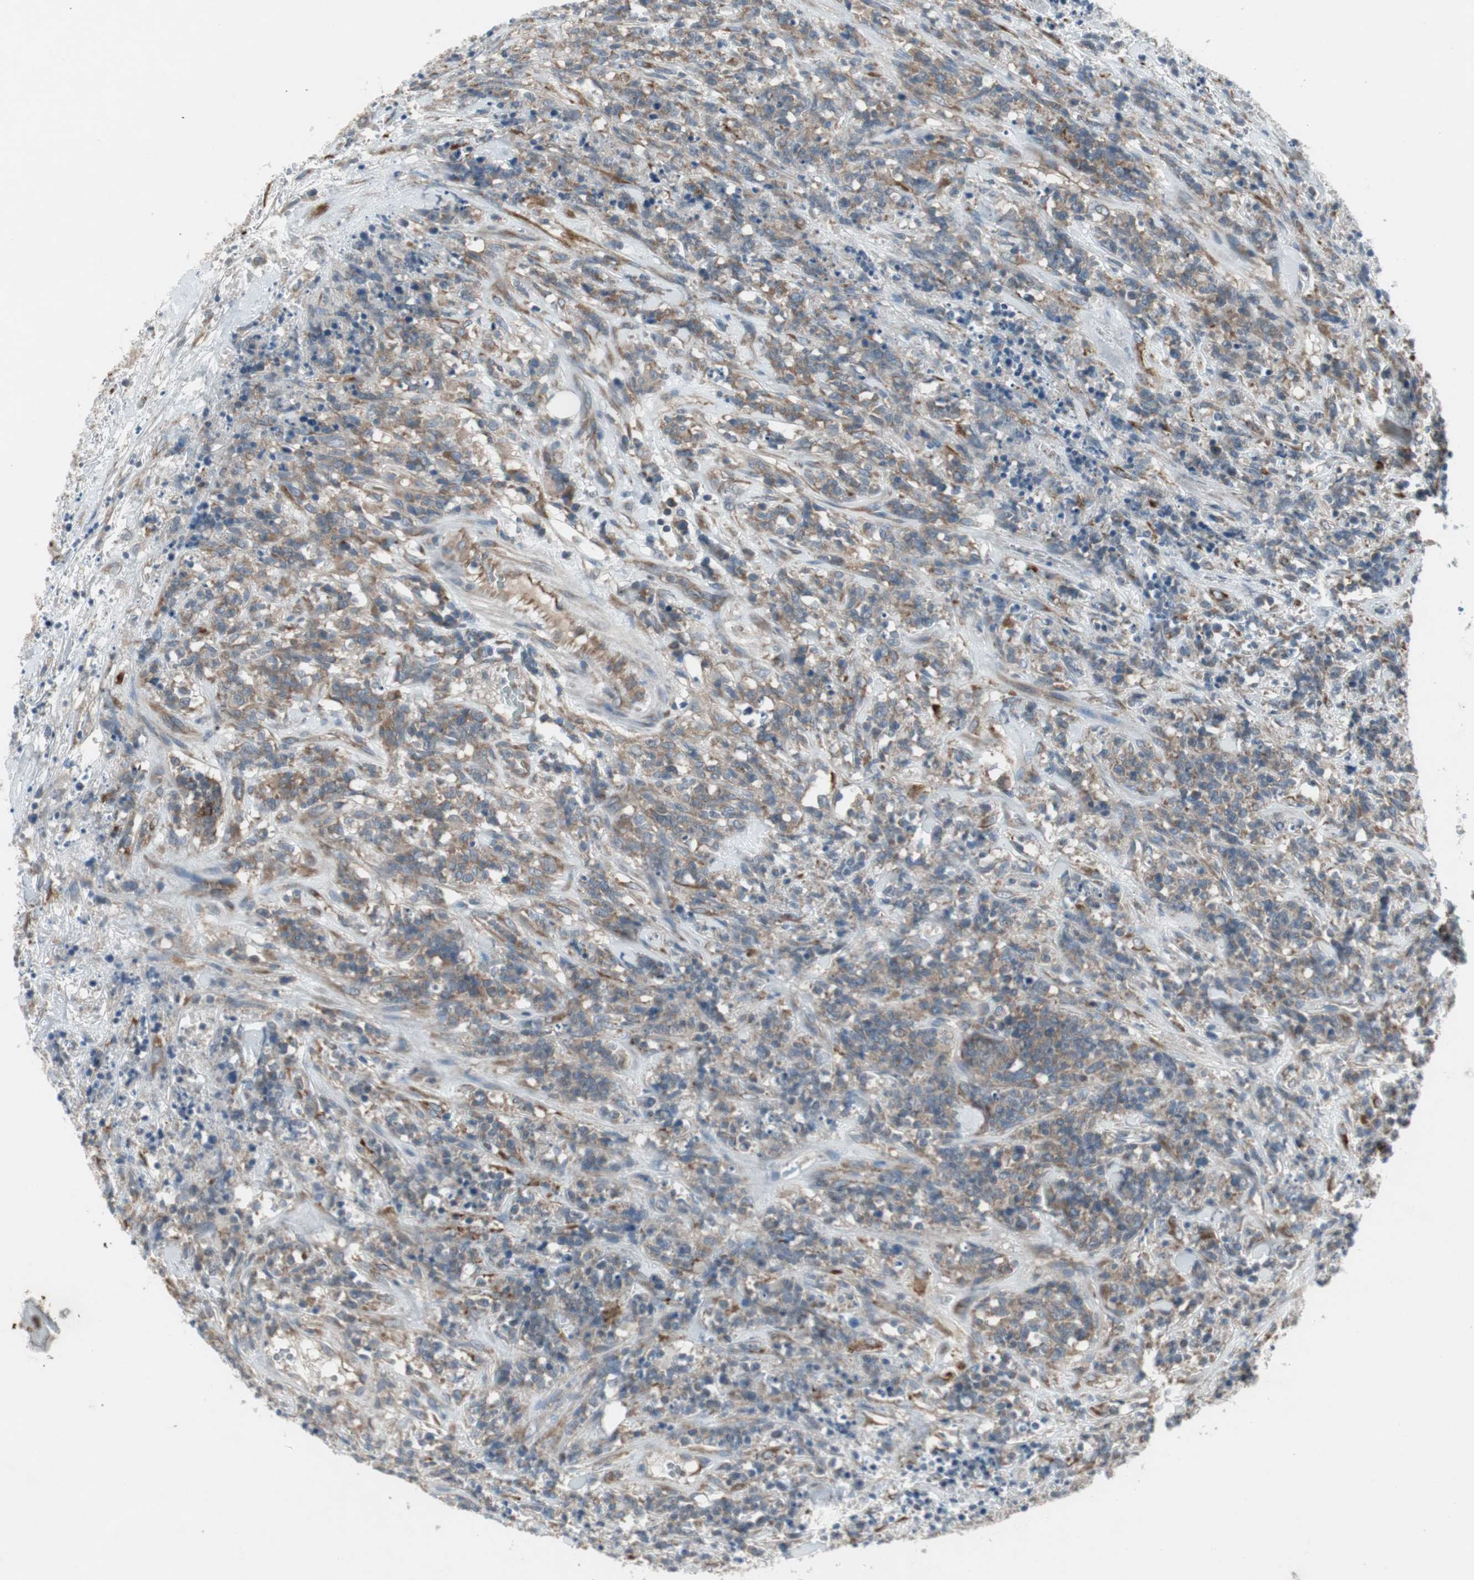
{"staining": {"intensity": "moderate", "quantity": ">75%", "location": "cytoplasmic/membranous"}, "tissue": "lymphoma", "cell_type": "Tumor cells", "image_type": "cancer", "snomed": [{"axis": "morphology", "description": "Malignant lymphoma, non-Hodgkin's type, High grade"}, {"axis": "topography", "description": "Soft tissue"}], "caption": "Moderate cytoplasmic/membranous positivity is identified in approximately >75% of tumor cells in lymphoma.", "gene": "PANK2", "patient": {"sex": "male", "age": 18}}